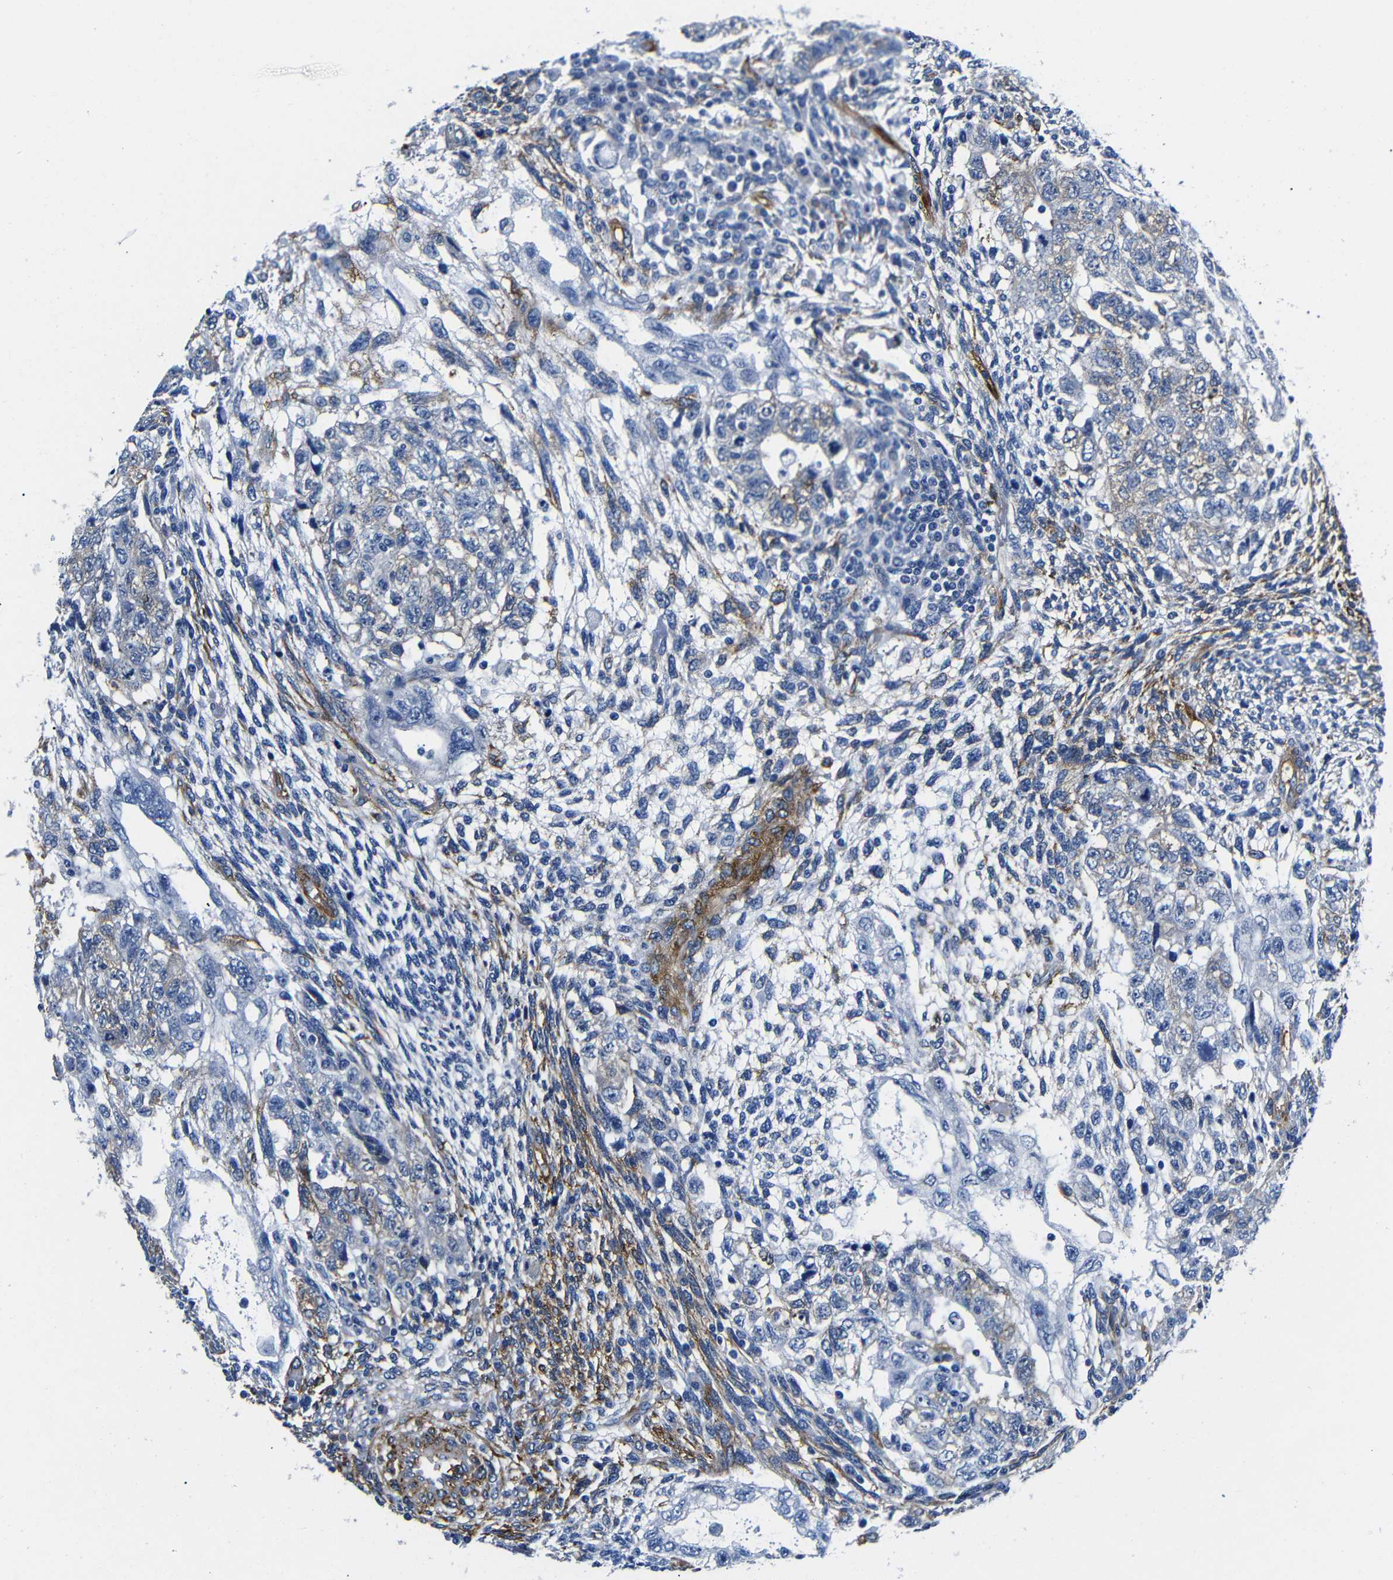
{"staining": {"intensity": "moderate", "quantity": "<25%", "location": "cytoplasmic/membranous"}, "tissue": "testis cancer", "cell_type": "Tumor cells", "image_type": "cancer", "snomed": [{"axis": "morphology", "description": "Normal tissue, NOS"}, {"axis": "morphology", "description": "Carcinoma, Embryonal, NOS"}, {"axis": "topography", "description": "Testis"}], "caption": "Immunohistochemical staining of embryonal carcinoma (testis) exhibits low levels of moderate cytoplasmic/membranous protein expression in about <25% of tumor cells.", "gene": "LRIG1", "patient": {"sex": "male", "age": 36}}